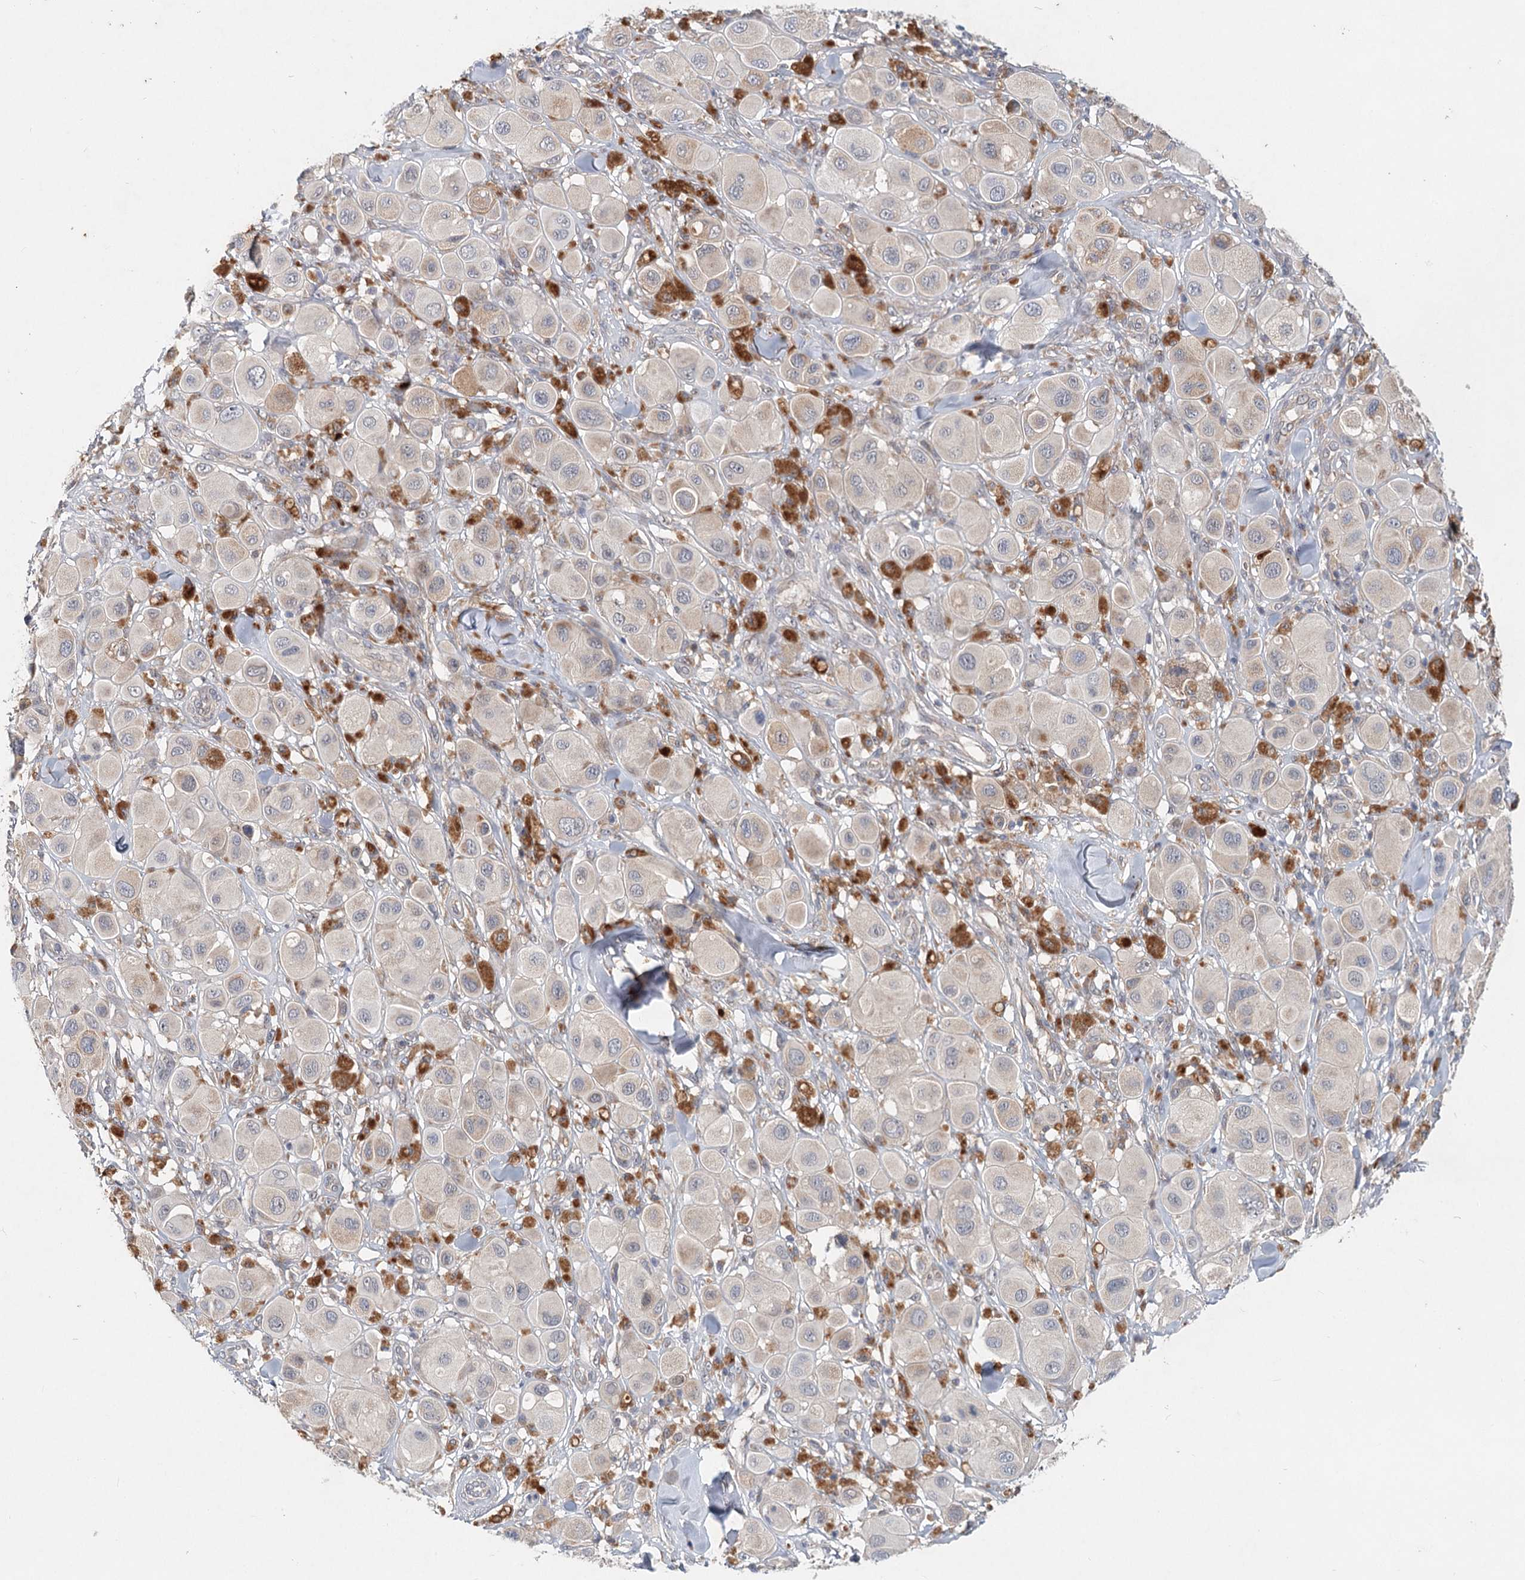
{"staining": {"intensity": "negative", "quantity": "none", "location": "none"}, "tissue": "melanoma", "cell_type": "Tumor cells", "image_type": "cancer", "snomed": [{"axis": "morphology", "description": "Malignant melanoma, Metastatic site"}, {"axis": "topography", "description": "Skin"}], "caption": "This photomicrograph is of malignant melanoma (metastatic site) stained with IHC to label a protein in brown with the nuclei are counter-stained blue. There is no staining in tumor cells. Brightfield microscopy of immunohistochemistry (IHC) stained with DAB (brown) and hematoxylin (blue), captured at high magnification.", "gene": "AP3B1", "patient": {"sex": "male", "age": 41}}